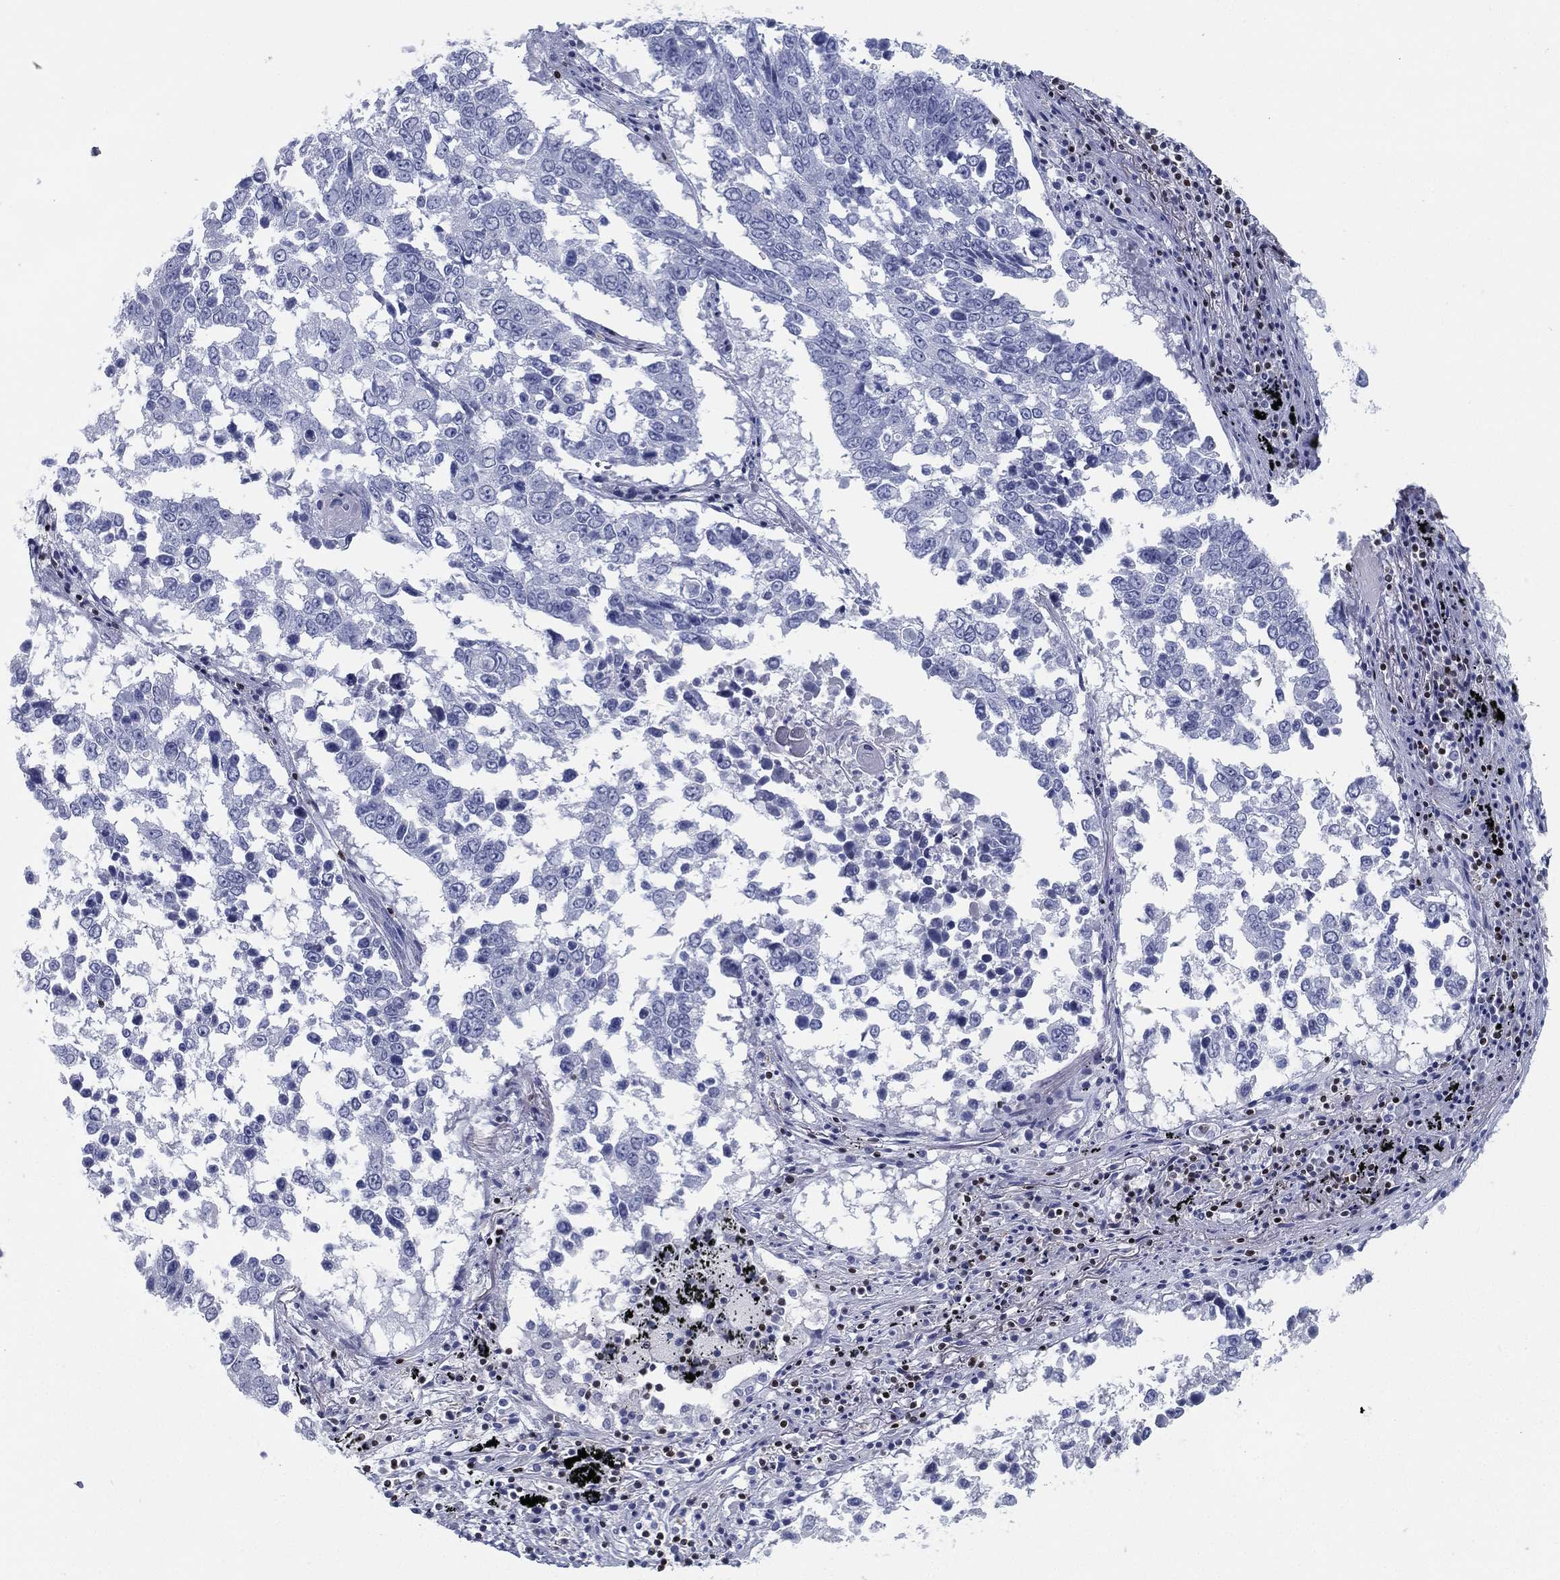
{"staining": {"intensity": "negative", "quantity": "none", "location": "none"}, "tissue": "lung cancer", "cell_type": "Tumor cells", "image_type": "cancer", "snomed": [{"axis": "morphology", "description": "Squamous cell carcinoma, NOS"}, {"axis": "topography", "description": "Lung"}], "caption": "Protein analysis of lung cancer exhibits no significant positivity in tumor cells. (DAB (3,3'-diaminobenzidine) IHC visualized using brightfield microscopy, high magnification).", "gene": "PYHIN1", "patient": {"sex": "male", "age": 82}}